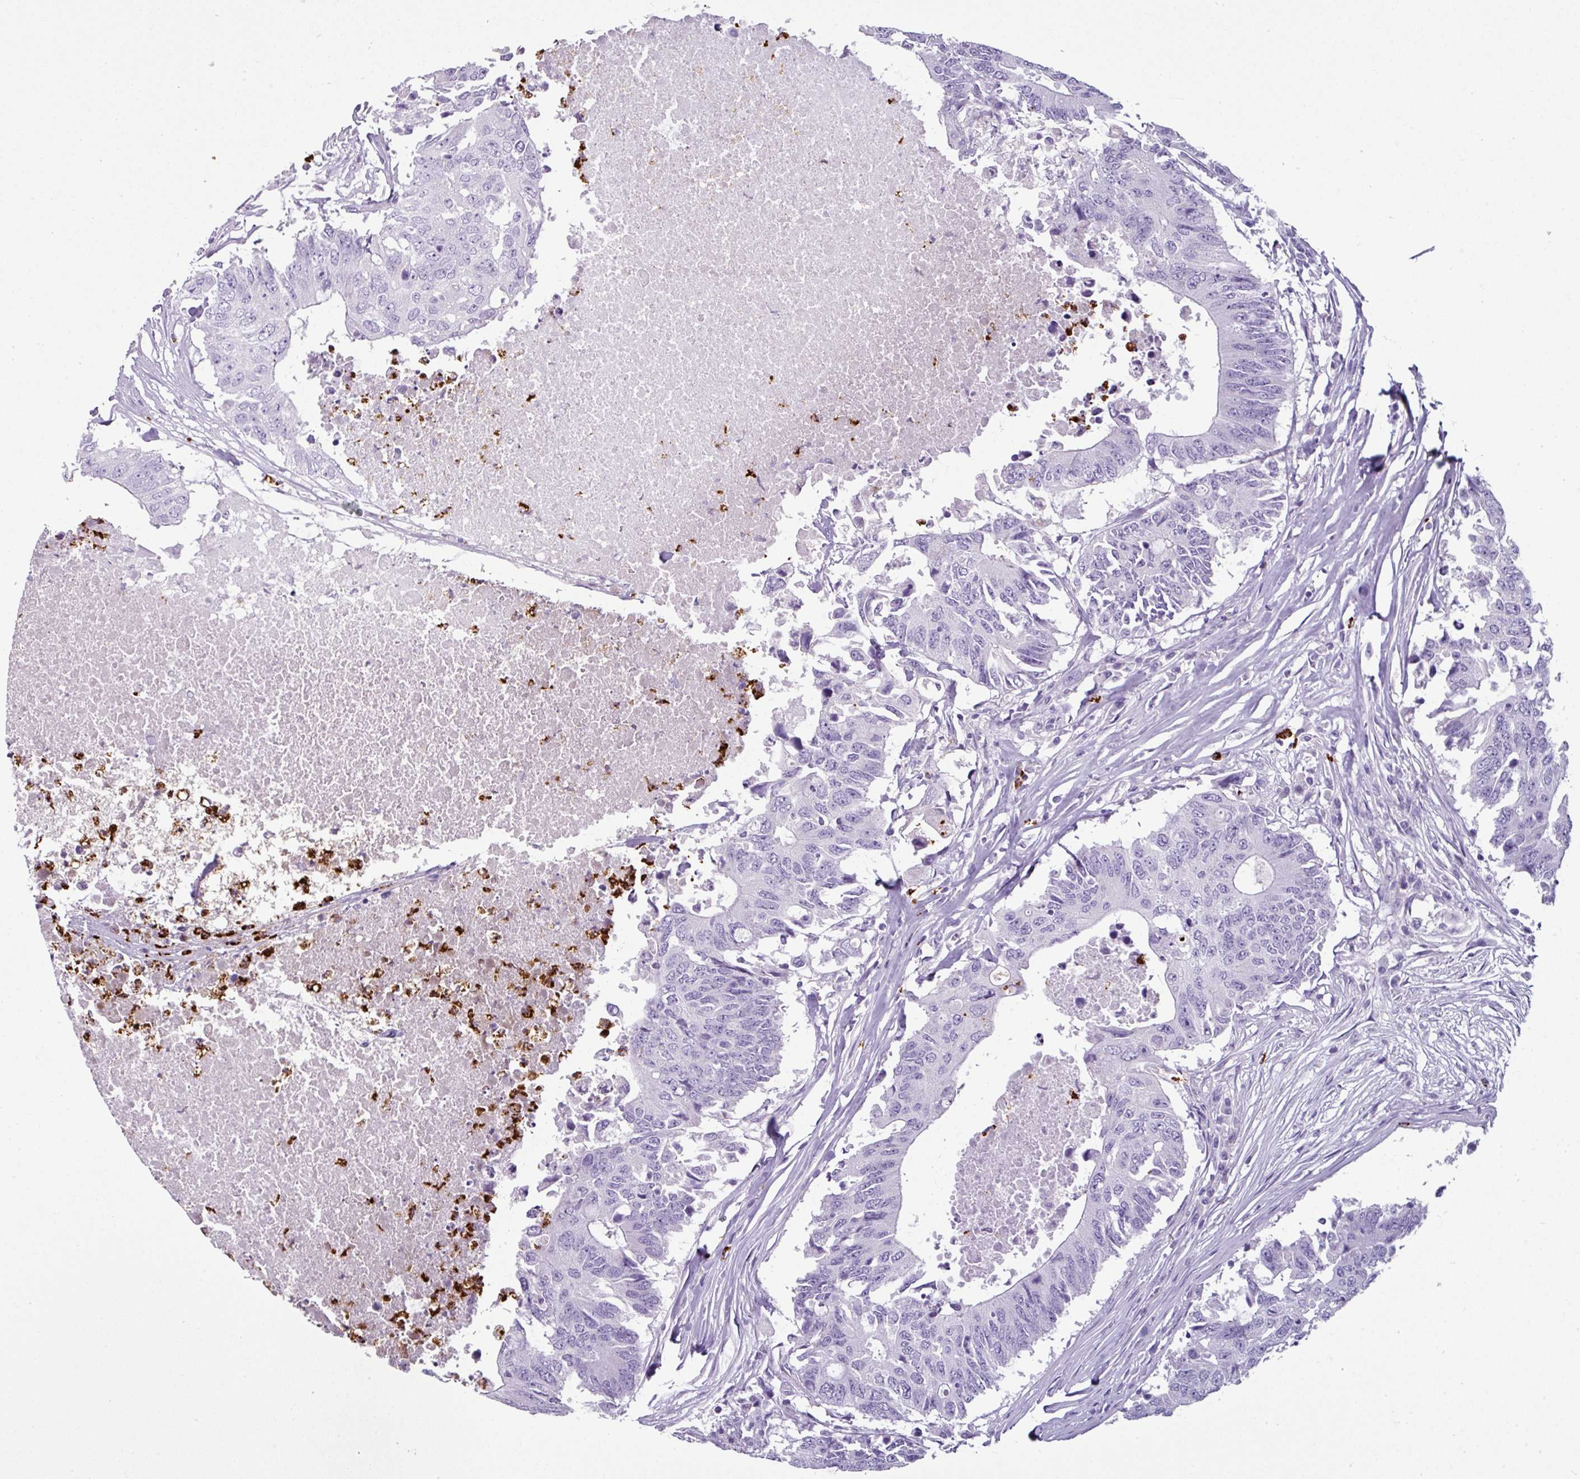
{"staining": {"intensity": "negative", "quantity": "none", "location": "none"}, "tissue": "colorectal cancer", "cell_type": "Tumor cells", "image_type": "cancer", "snomed": [{"axis": "morphology", "description": "Adenocarcinoma, NOS"}, {"axis": "topography", "description": "Colon"}], "caption": "A high-resolution micrograph shows immunohistochemistry (IHC) staining of adenocarcinoma (colorectal), which reveals no significant expression in tumor cells.", "gene": "CTSG", "patient": {"sex": "male", "age": 71}}